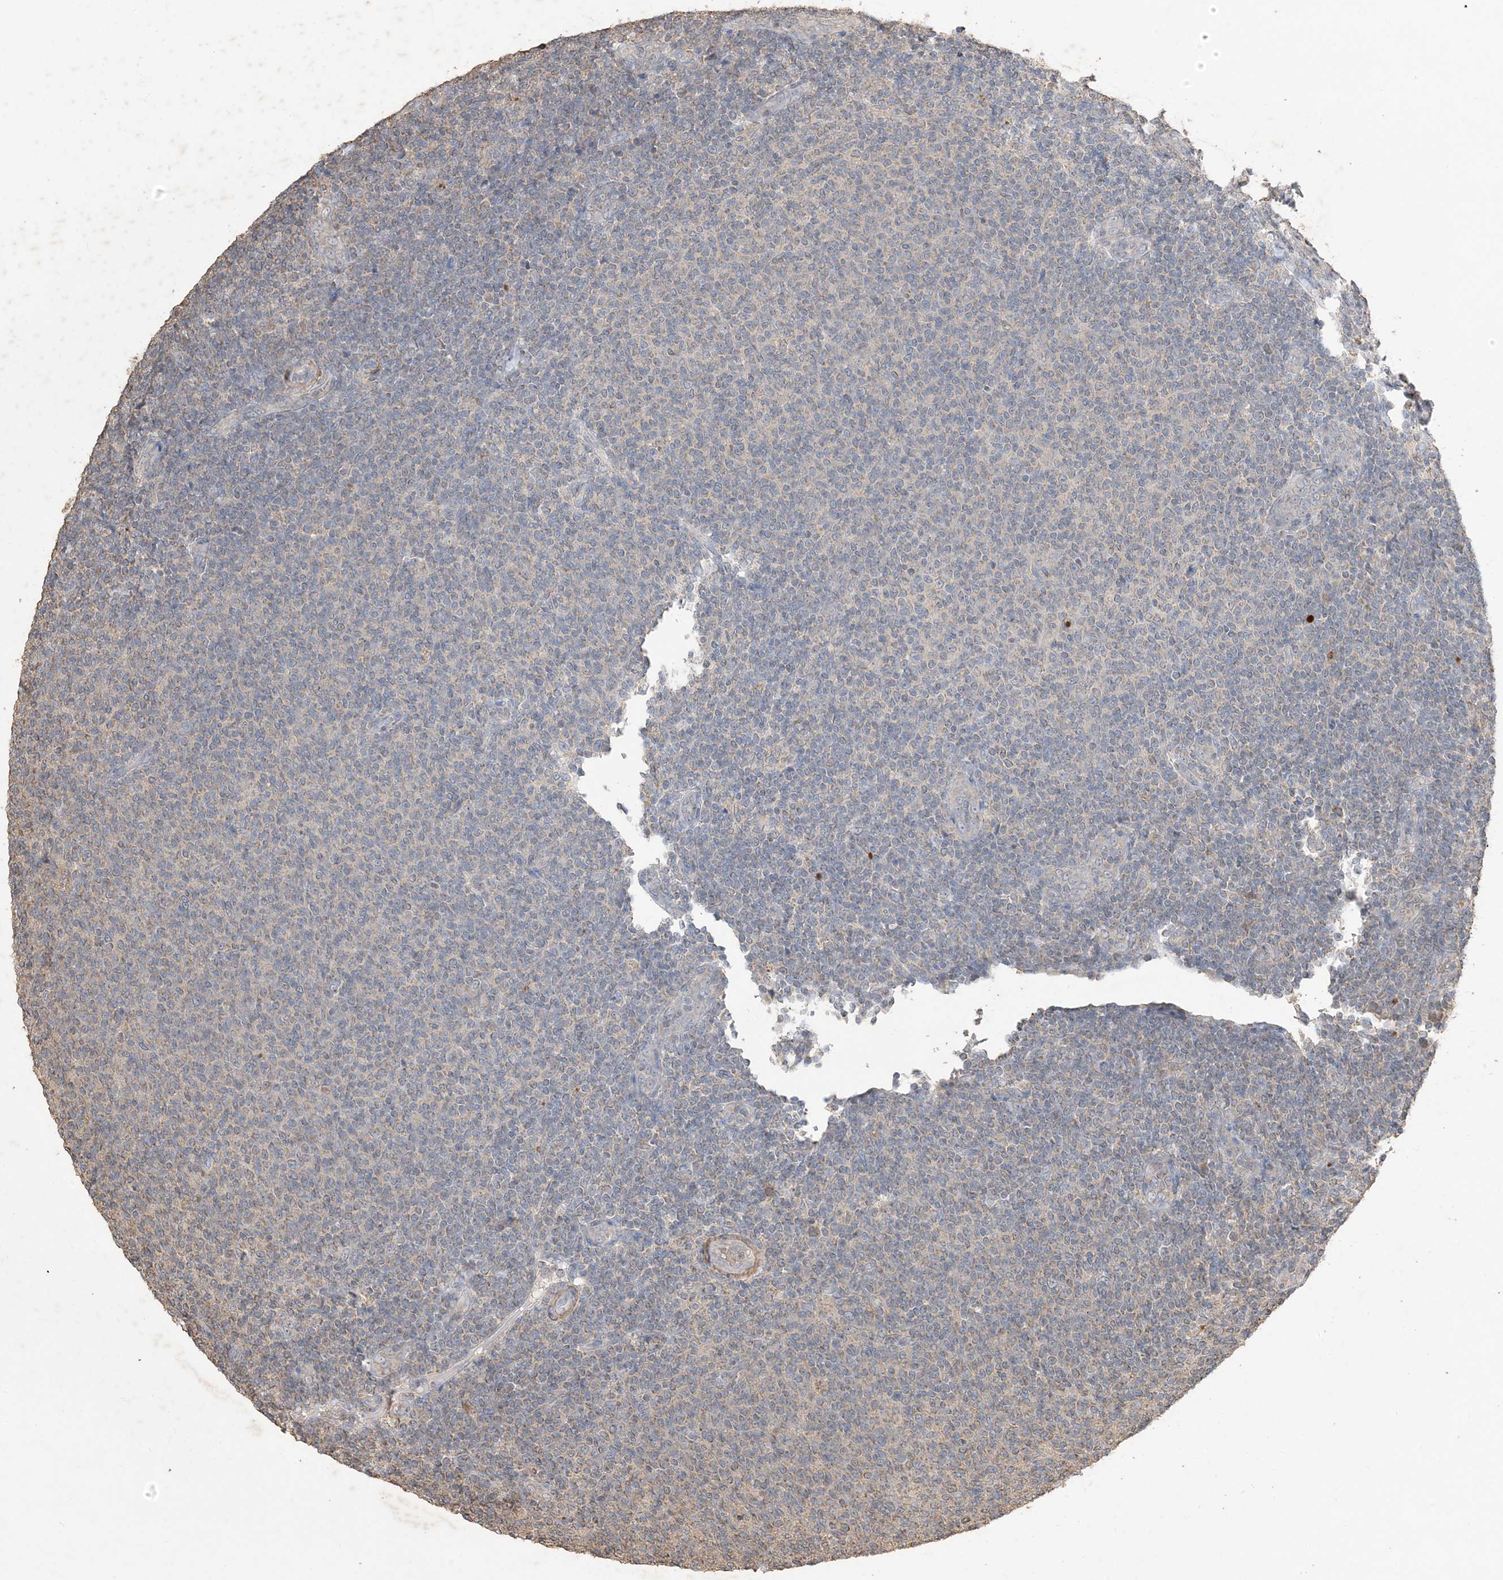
{"staining": {"intensity": "negative", "quantity": "none", "location": "none"}, "tissue": "lymphoma", "cell_type": "Tumor cells", "image_type": "cancer", "snomed": [{"axis": "morphology", "description": "Malignant lymphoma, non-Hodgkin's type, Low grade"}, {"axis": "topography", "description": "Lymph node"}], "caption": "This photomicrograph is of lymphoma stained with immunohistochemistry to label a protein in brown with the nuclei are counter-stained blue. There is no expression in tumor cells.", "gene": "HPS4", "patient": {"sex": "male", "age": 66}}